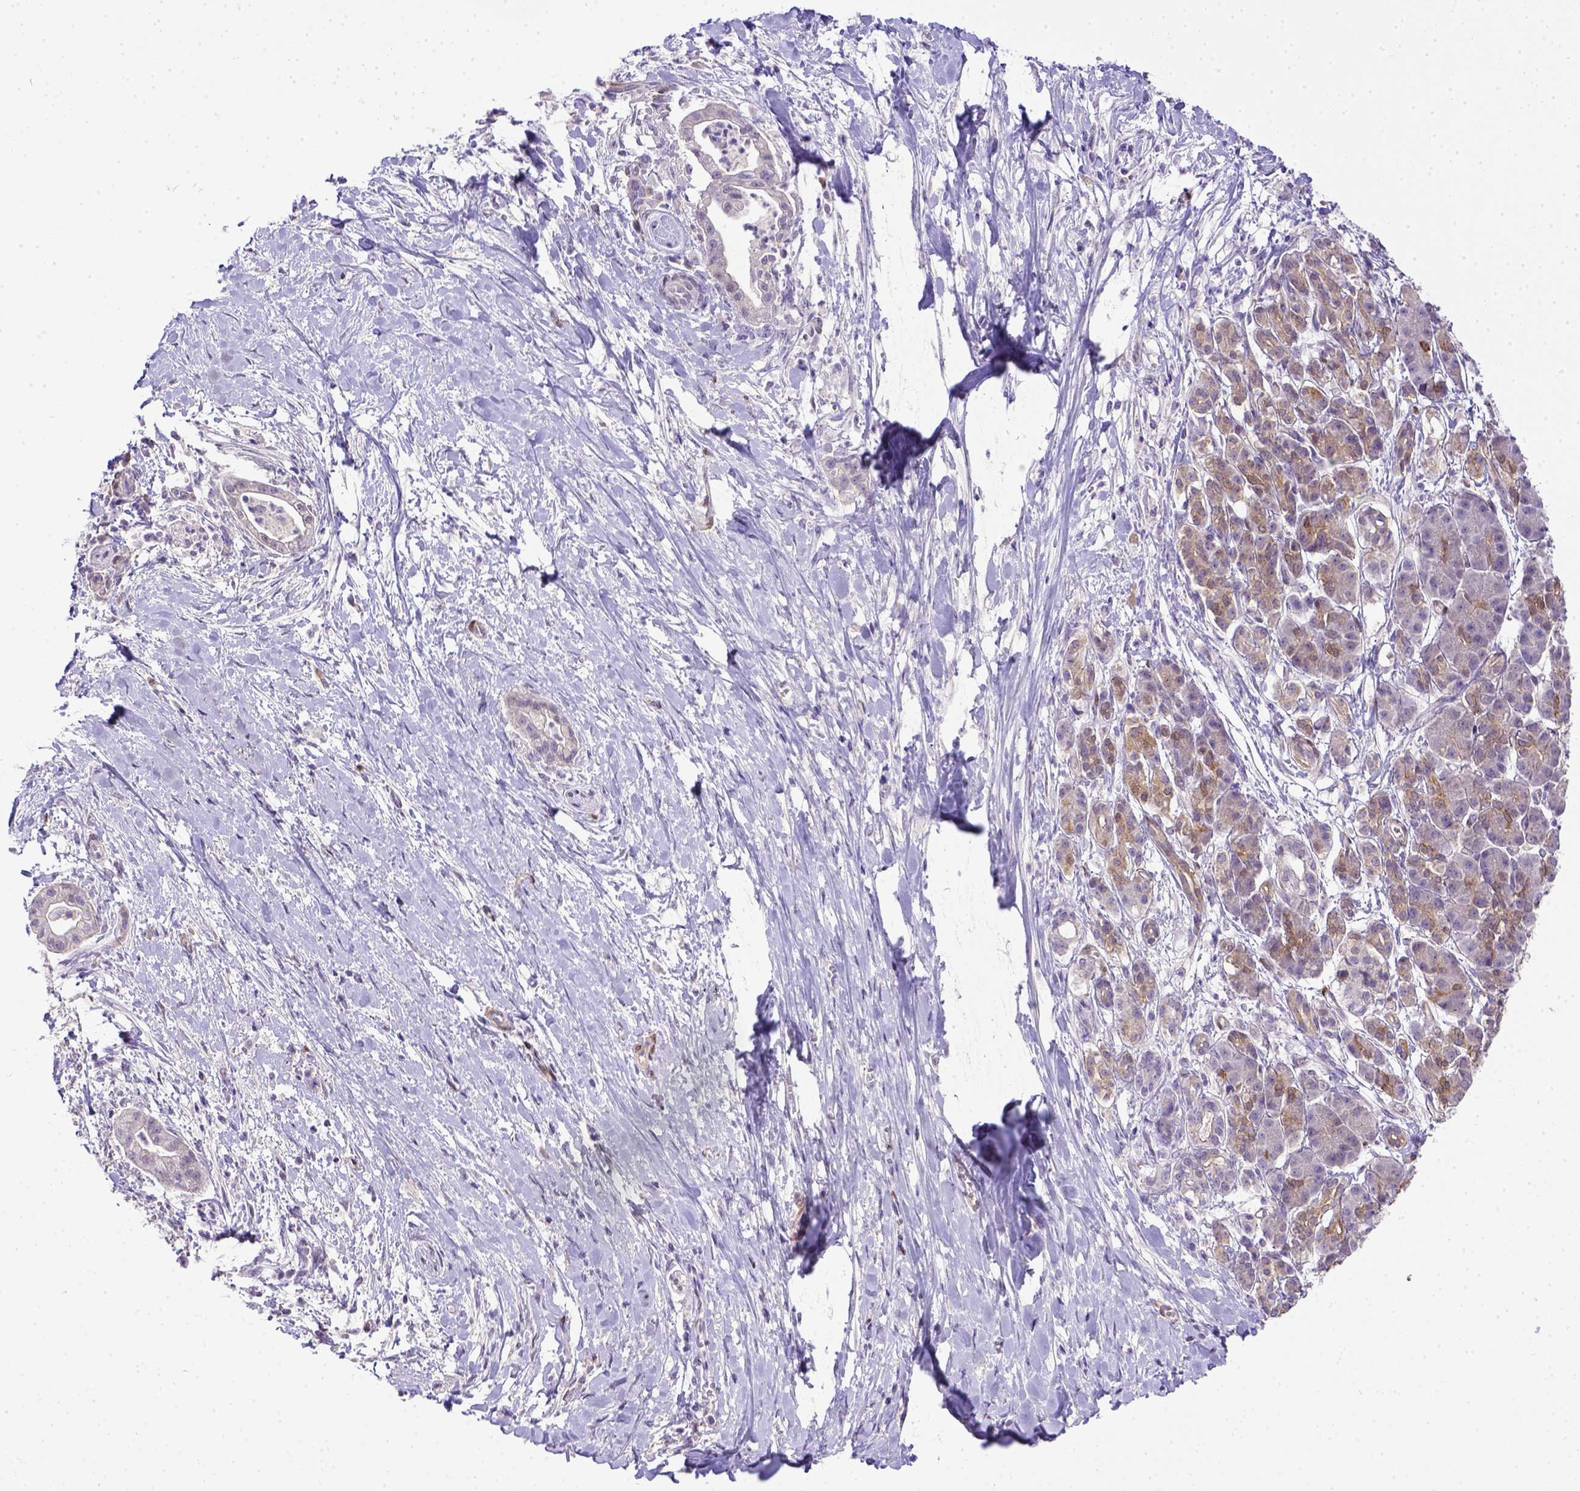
{"staining": {"intensity": "negative", "quantity": "none", "location": "none"}, "tissue": "pancreatic cancer", "cell_type": "Tumor cells", "image_type": "cancer", "snomed": [{"axis": "morphology", "description": "Normal tissue, NOS"}, {"axis": "morphology", "description": "Adenocarcinoma, NOS"}, {"axis": "topography", "description": "Lymph node"}, {"axis": "topography", "description": "Pancreas"}], "caption": "Human pancreatic adenocarcinoma stained for a protein using immunohistochemistry displays no staining in tumor cells.", "gene": "BTN1A1", "patient": {"sex": "female", "age": 58}}